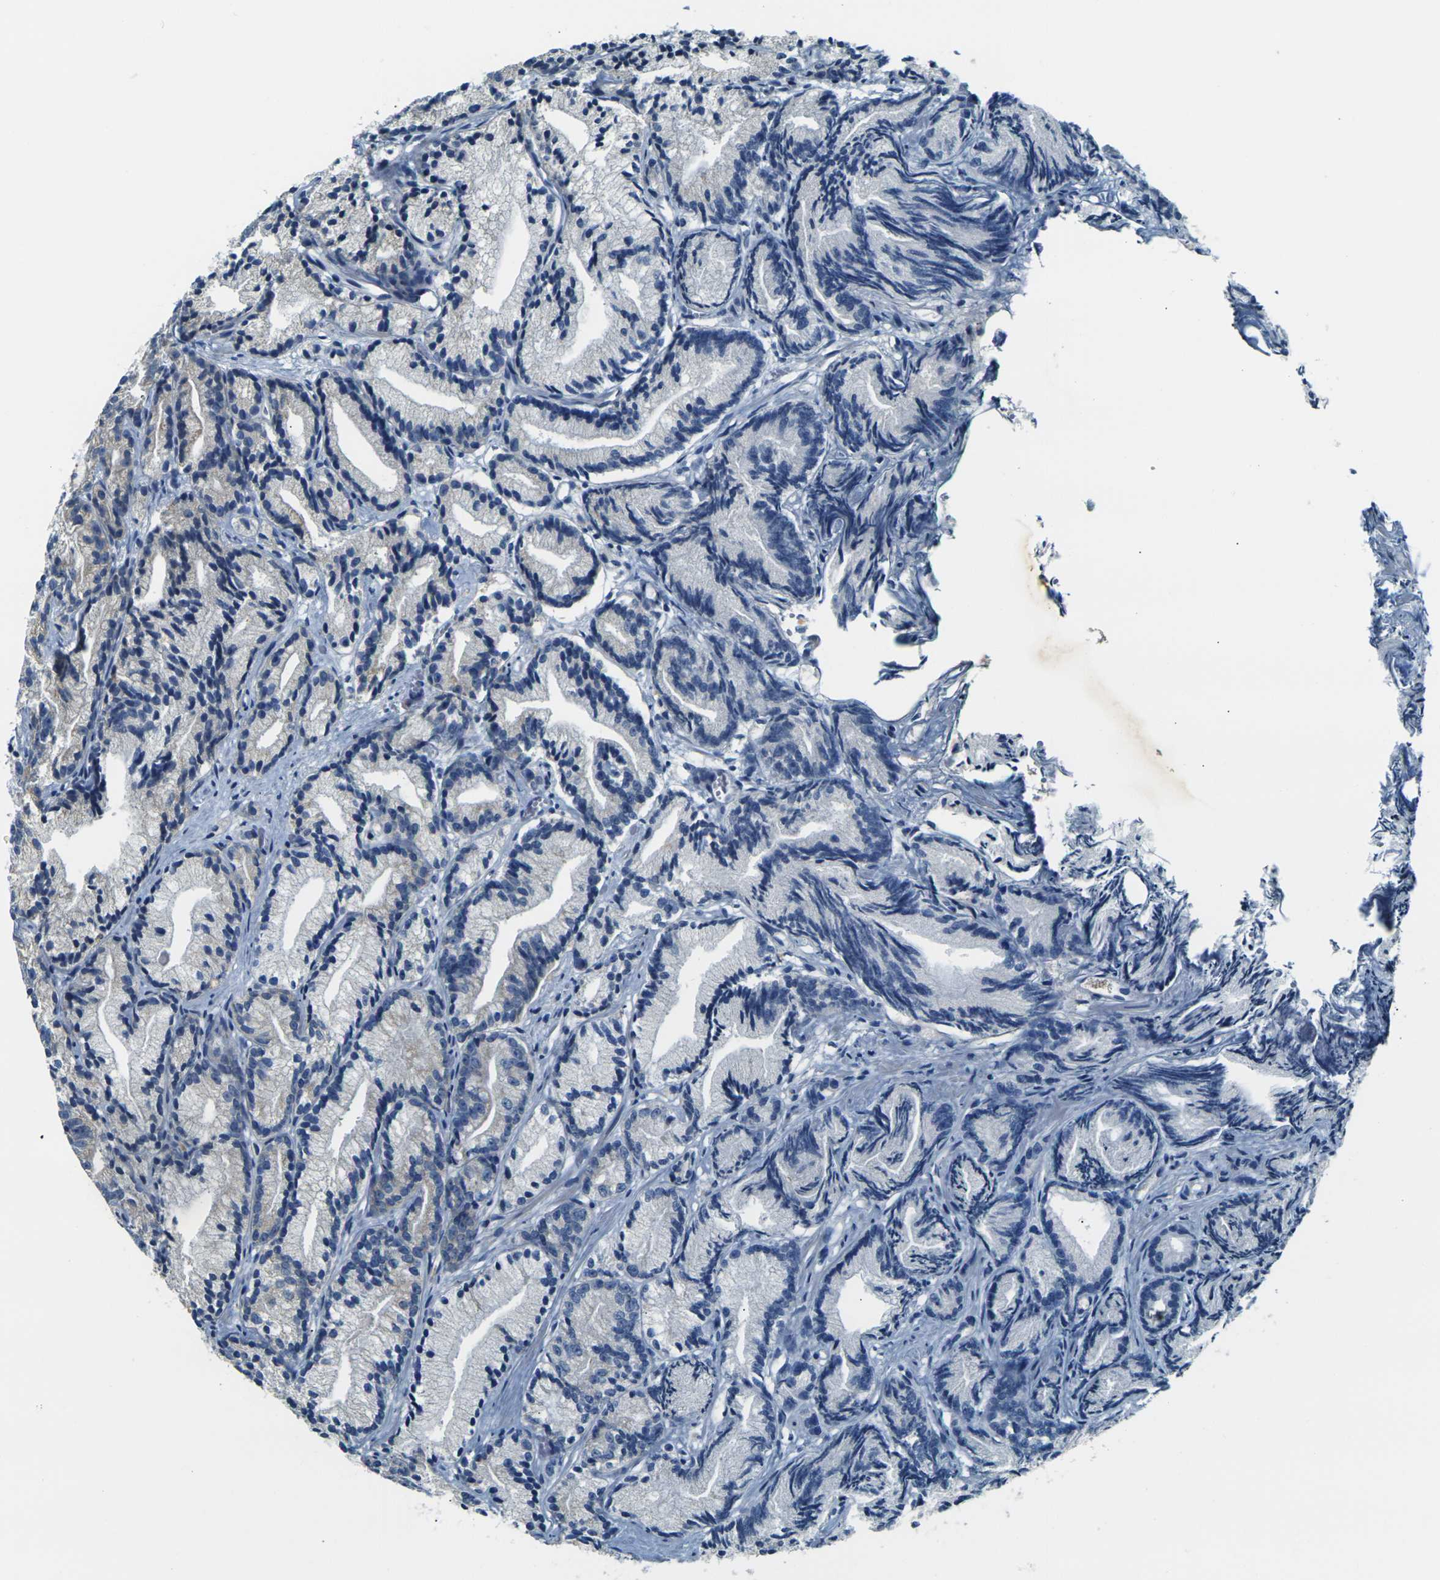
{"staining": {"intensity": "negative", "quantity": "none", "location": "none"}, "tissue": "prostate cancer", "cell_type": "Tumor cells", "image_type": "cancer", "snomed": [{"axis": "morphology", "description": "Adenocarcinoma, Low grade"}, {"axis": "topography", "description": "Prostate"}], "caption": "Histopathology image shows no significant protein staining in tumor cells of prostate cancer.", "gene": "SHISAL2B", "patient": {"sex": "male", "age": 89}}